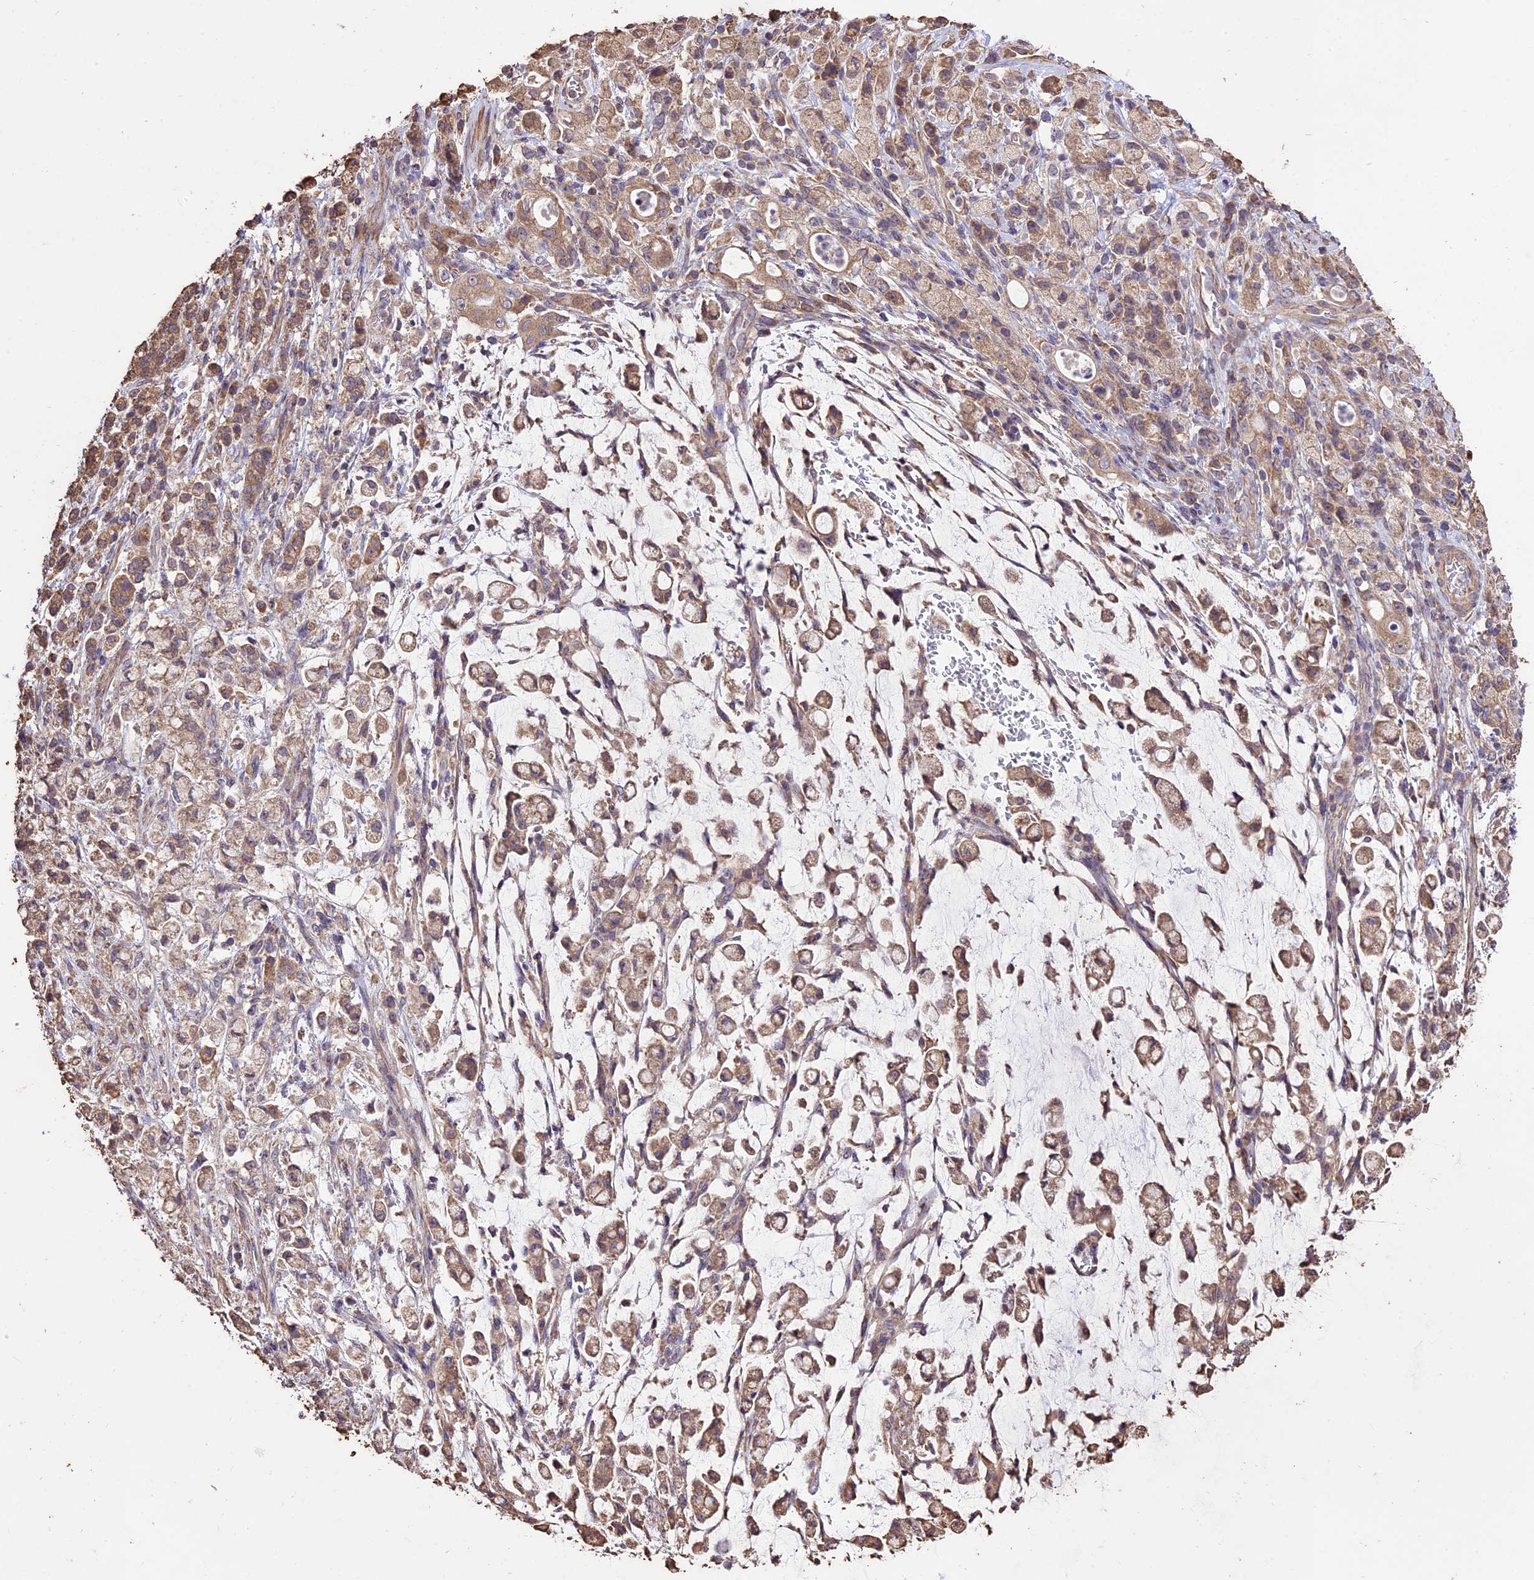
{"staining": {"intensity": "weak", "quantity": "25%-75%", "location": "cytoplasmic/membranous"}, "tissue": "stomach cancer", "cell_type": "Tumor cells", "image_type": "cancer", "snomed": [{"axis": "morphology", "description": "Adenocarcinoma, NOS"}, {"axis": "topography", "description": "Stomach"}], "caption": "This micrograph reveals IHC staining of stomach adenocarcinoma, with low weak cytoplasmic/membranous expression in approximately 25%-75% of tumor cells.", "gene": "PGPEP1L", "patient": {"sex": "female", "age": 60}}